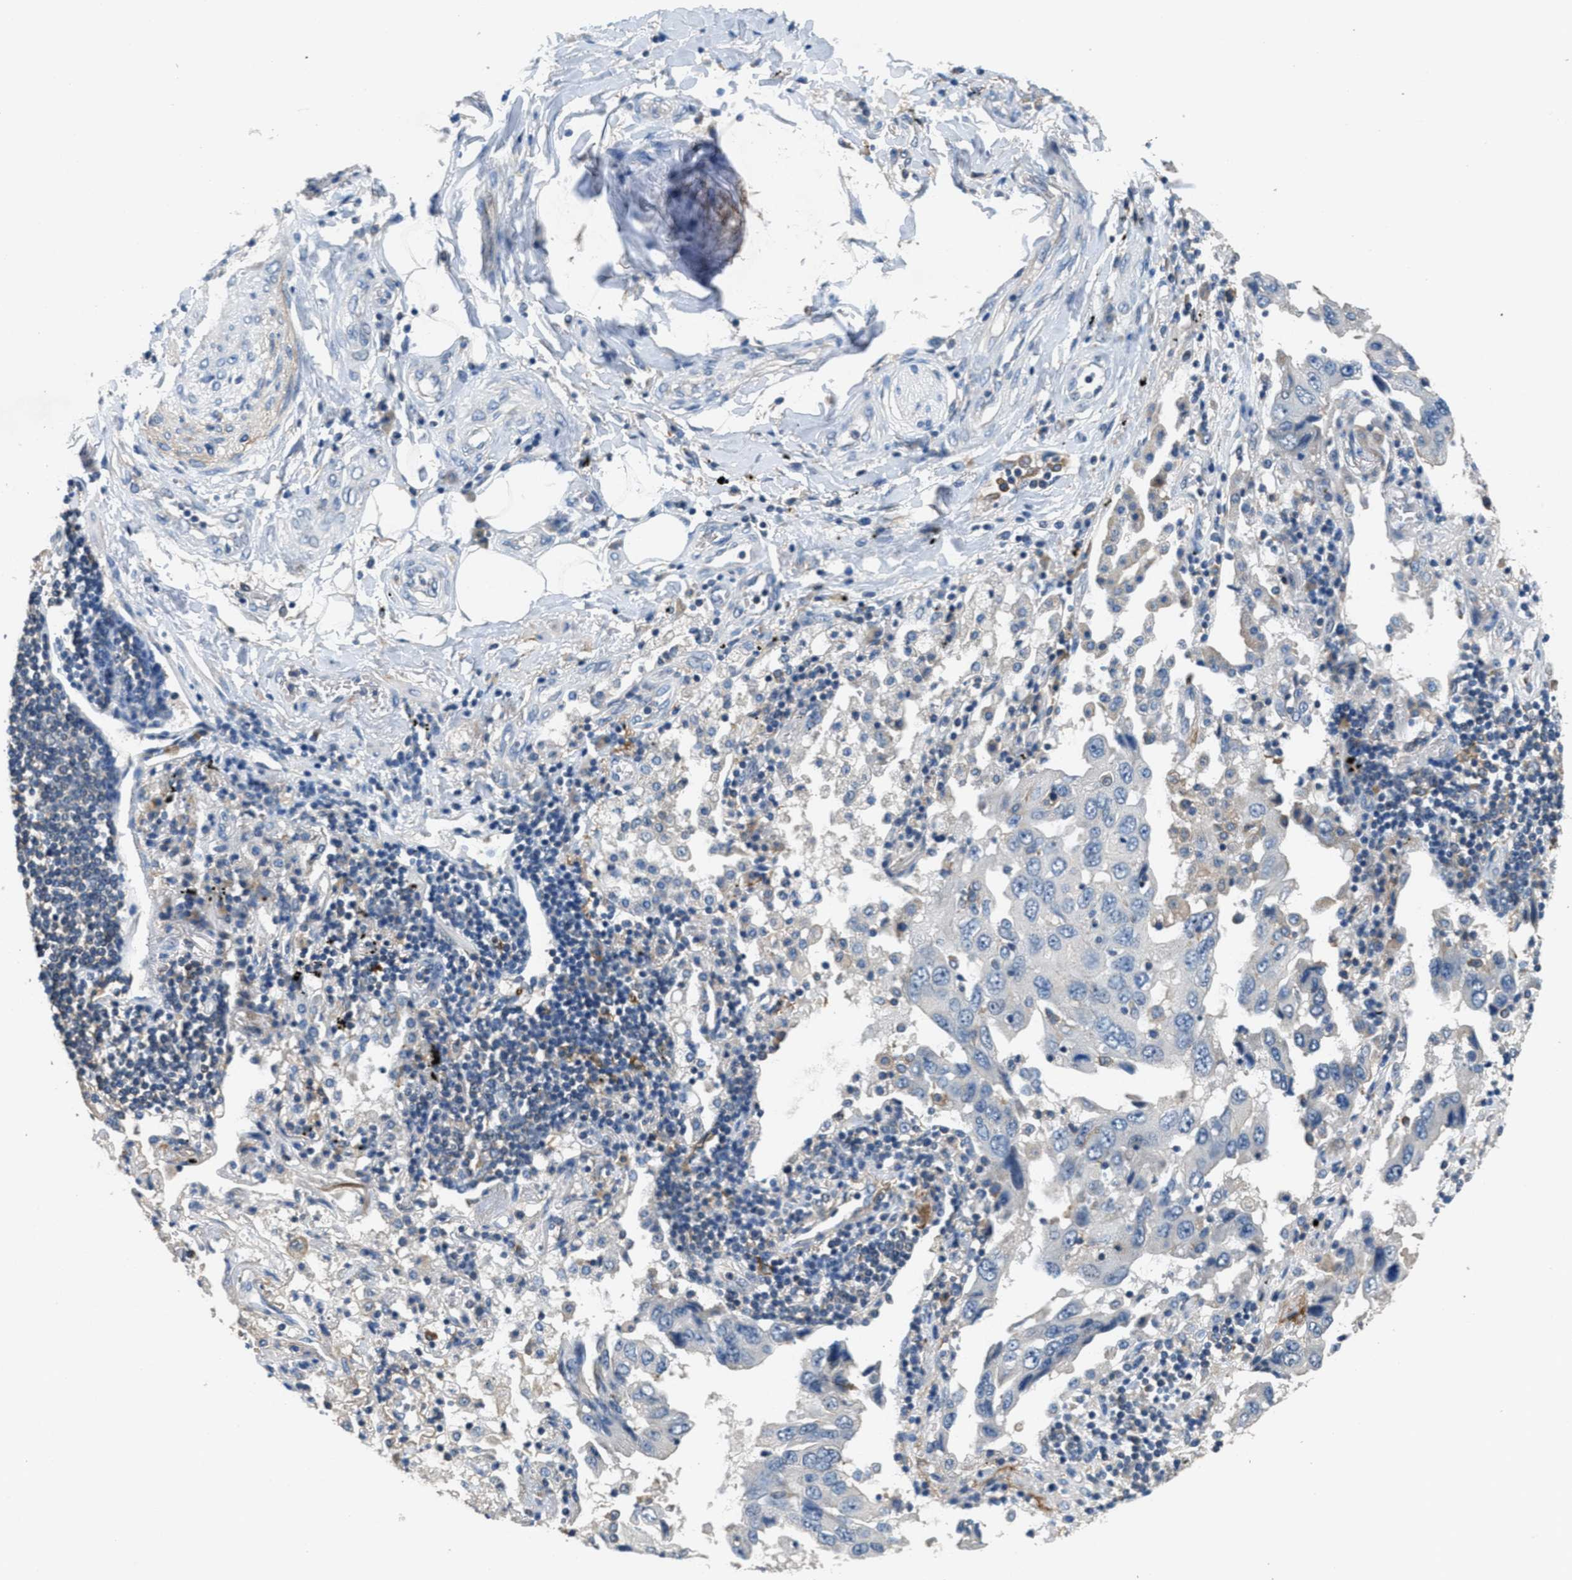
{"staining": {"intensity": "negative", "quantity": "none", "location": "none"}, "tissue": "lung cancer", "cell_type": "Tumor cells", "image_type": "cancer", "snomed": [{"axis": "morphology", "description": "Adenocarcinoma, NOS"}, {"axis": "topography", "description": "Lung"}], "caption": "Histopathology image shows no protein expression in tumor cells of lung adenocarcinoma tissue.", "gene": "DGKE", "patient": {"sex": "female", "age": 65}}